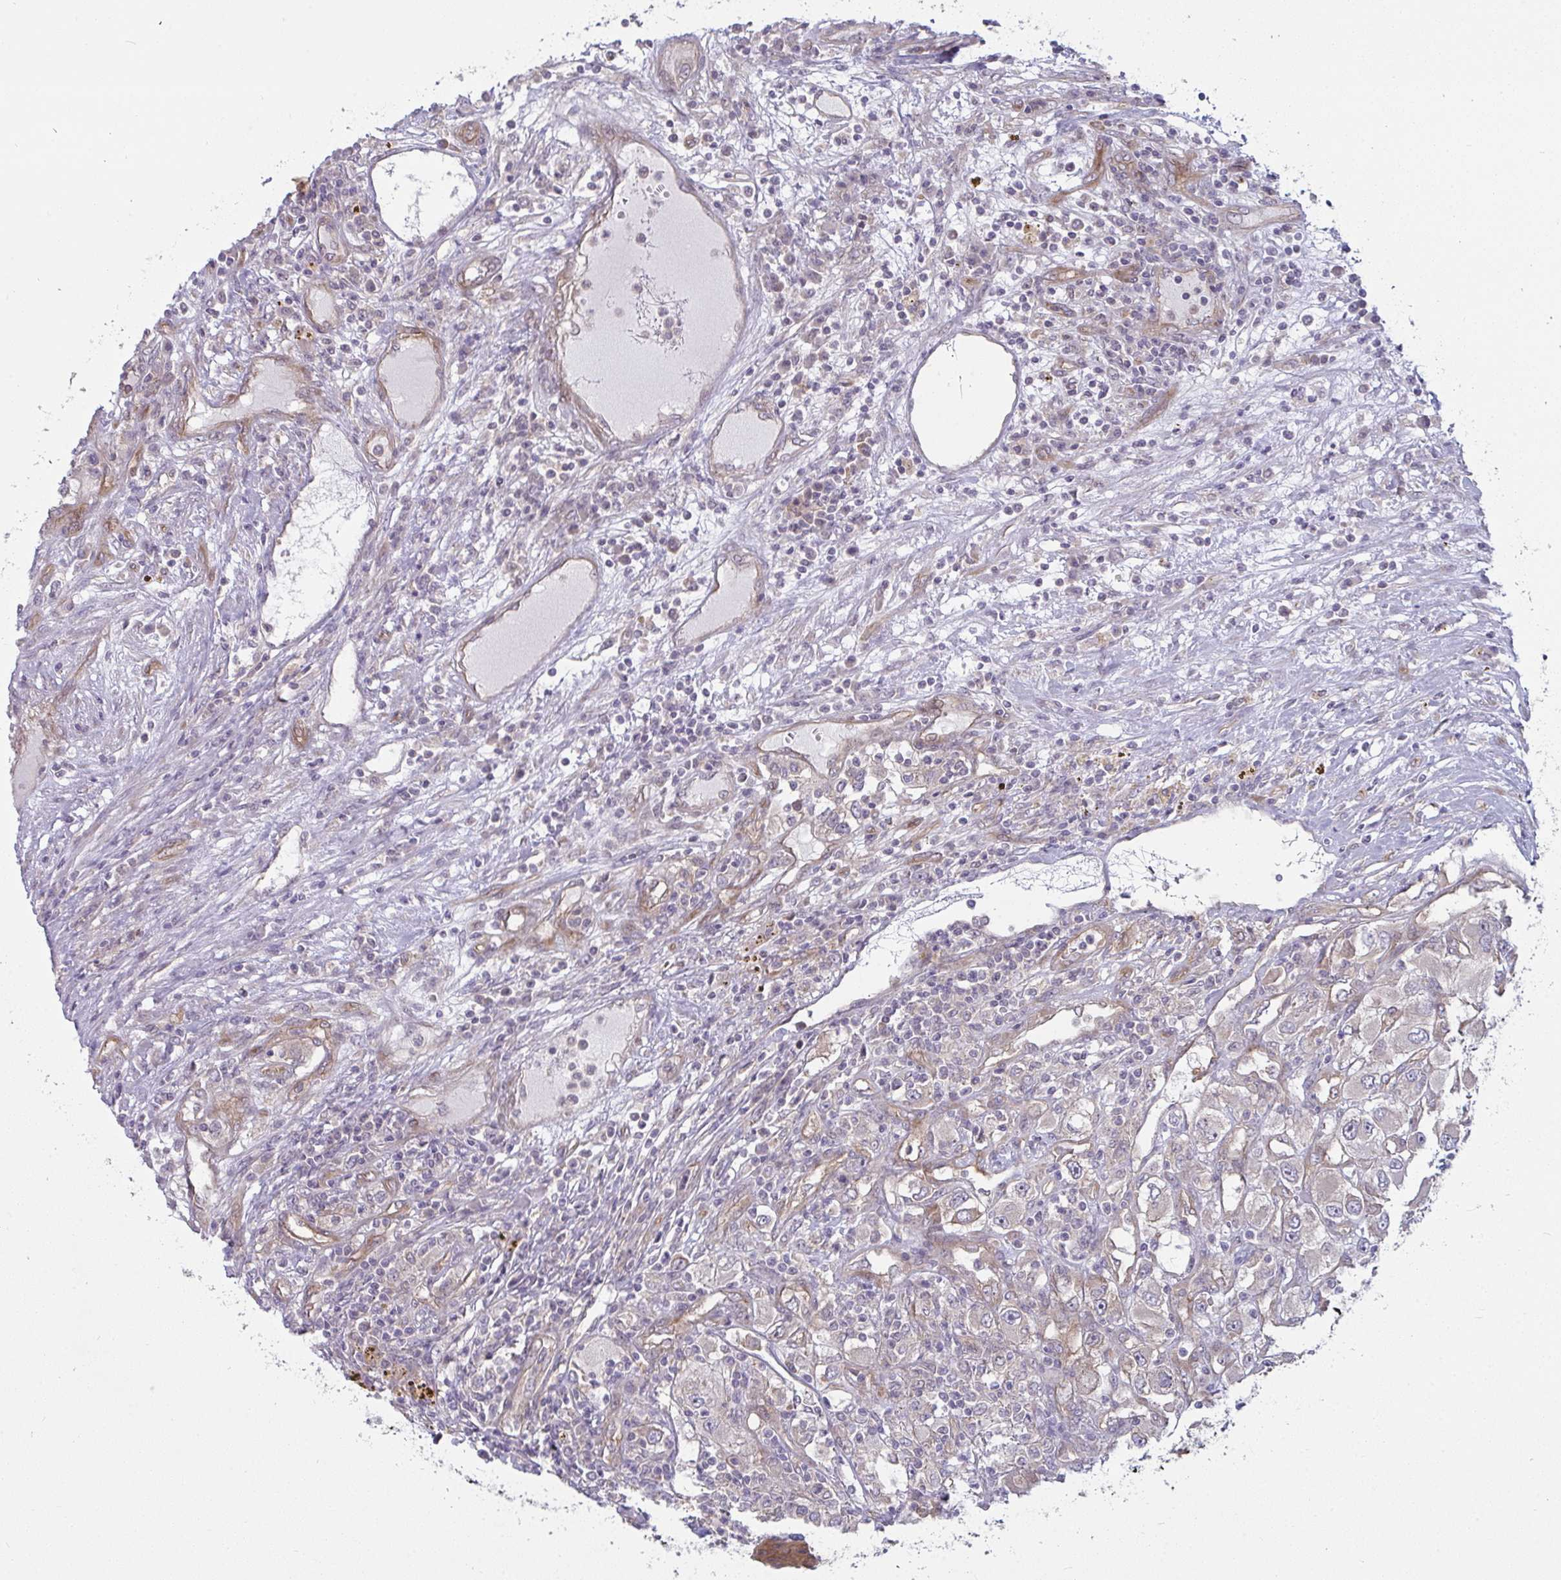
{"staining": {"intensity": "negative", "quantity": "none", "location": "none"}, "tissue": "renal cancer", "cell_type": "Tumor cells", "image_type": "cancer", "snomed": [{"axis": "morphology", "description": "Adenocarcinoma, NOS"}, {"axis": "topography", "description": "Kidney"}], "caption": "IHC of human renal cancer demonstrates no expression in tumor cells.", "gene": "CASP9", "patient": {"sex": "female", "age": 52}}